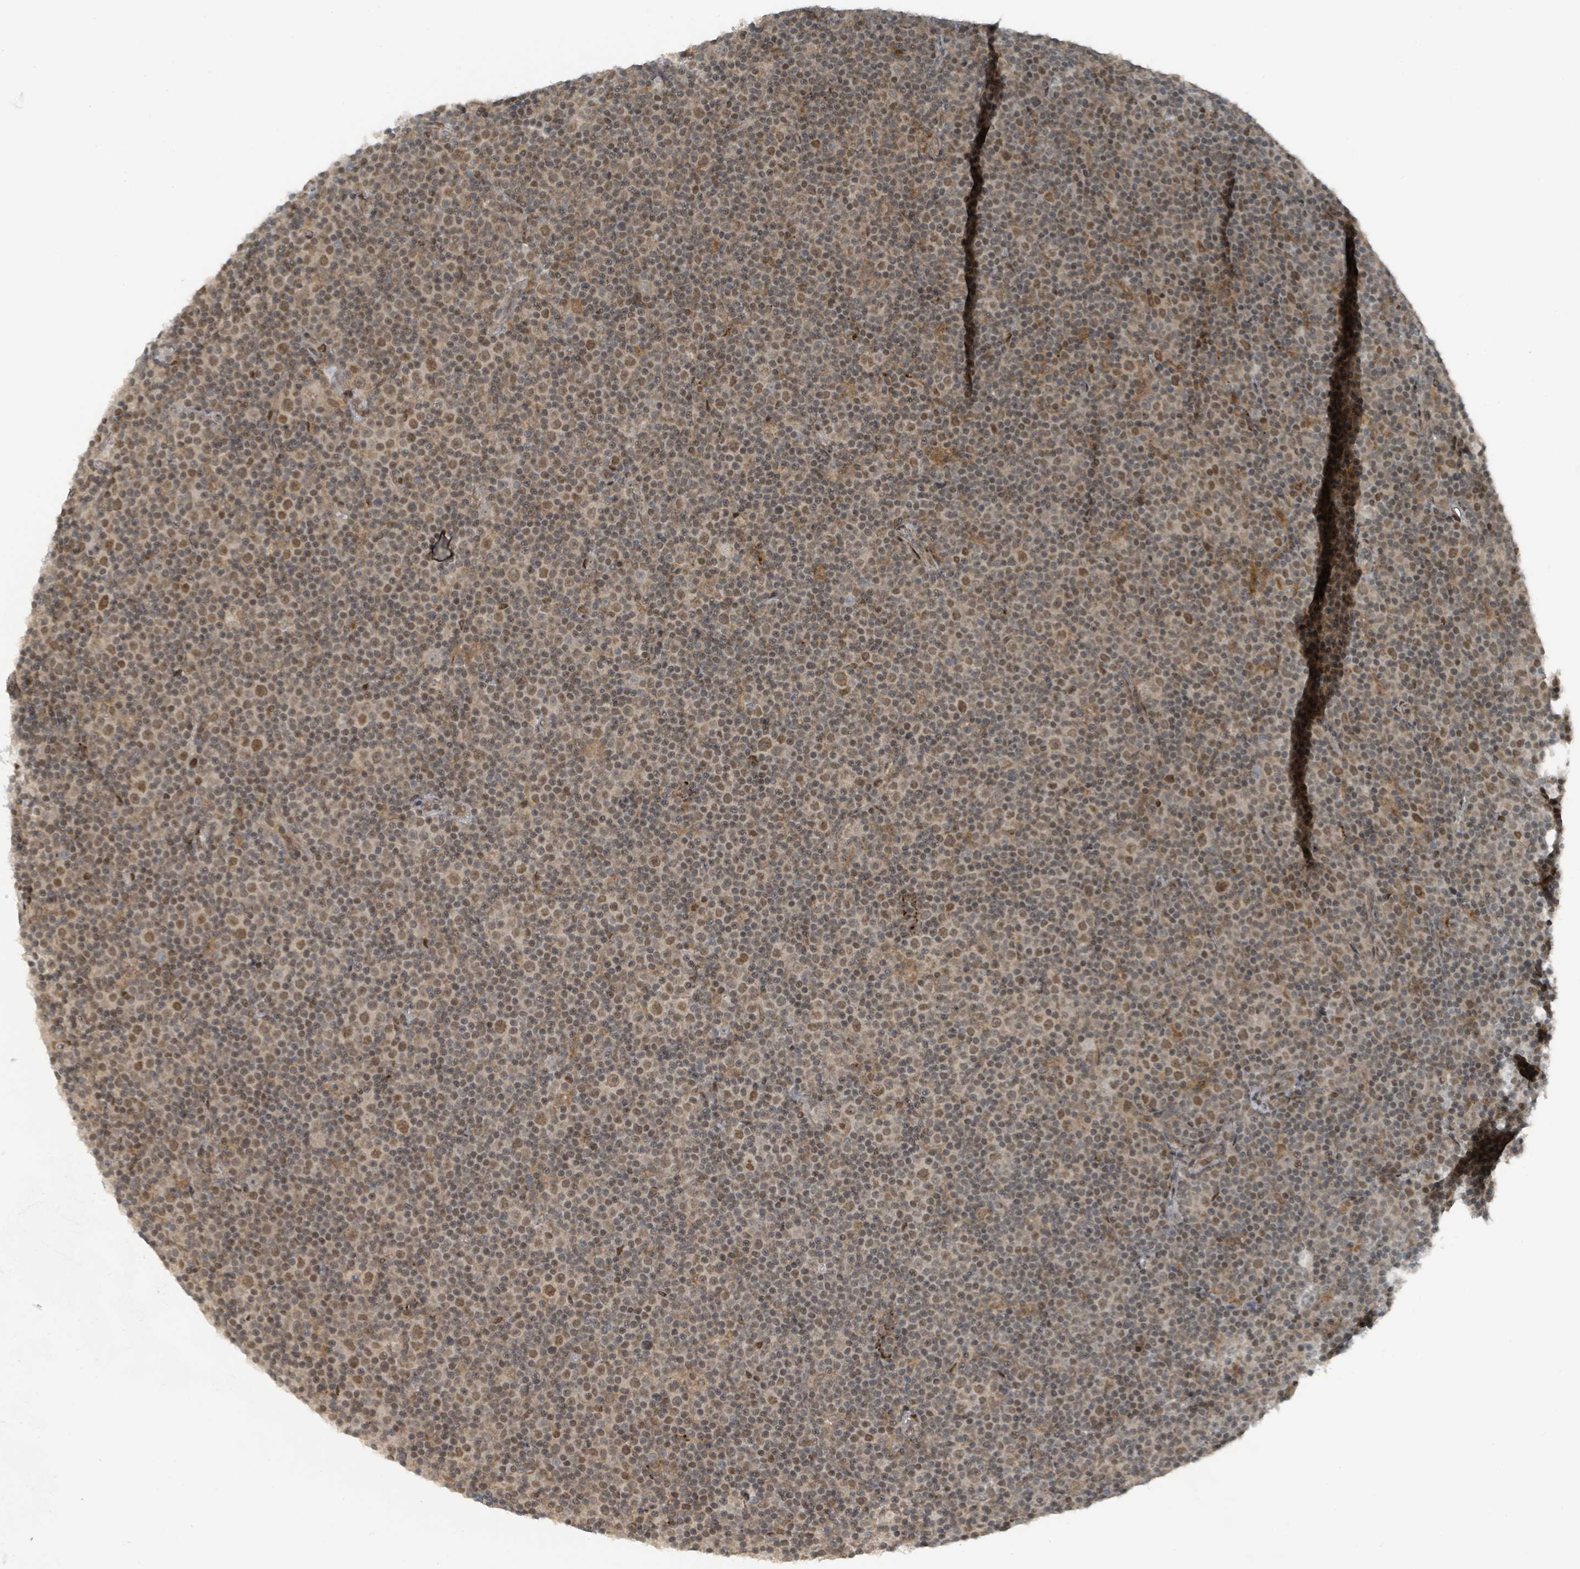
{"staining": {"intensity": "moderate", "quantity": "25%-75%", "location": "cytoplasmic/membranous,nuclear"}, "tissue": "lymphoma", "cell_type": "Tumor cells", "image_type": "cancer", "snomed": [{"axis": "morphology", "description": "Malignant lymphoma, non-Hodgkin's type, Low grade"}, {"axis": "topography", "description": "Lymph node"}], "caption": "Protein staining of lymphoma tissue displays moderate cytoplasmic/membranous and nuclear staining in about 25%-75% of tumor cells.", "gene": "PHIP", "patient": {"sex": "female", "age": 67}}